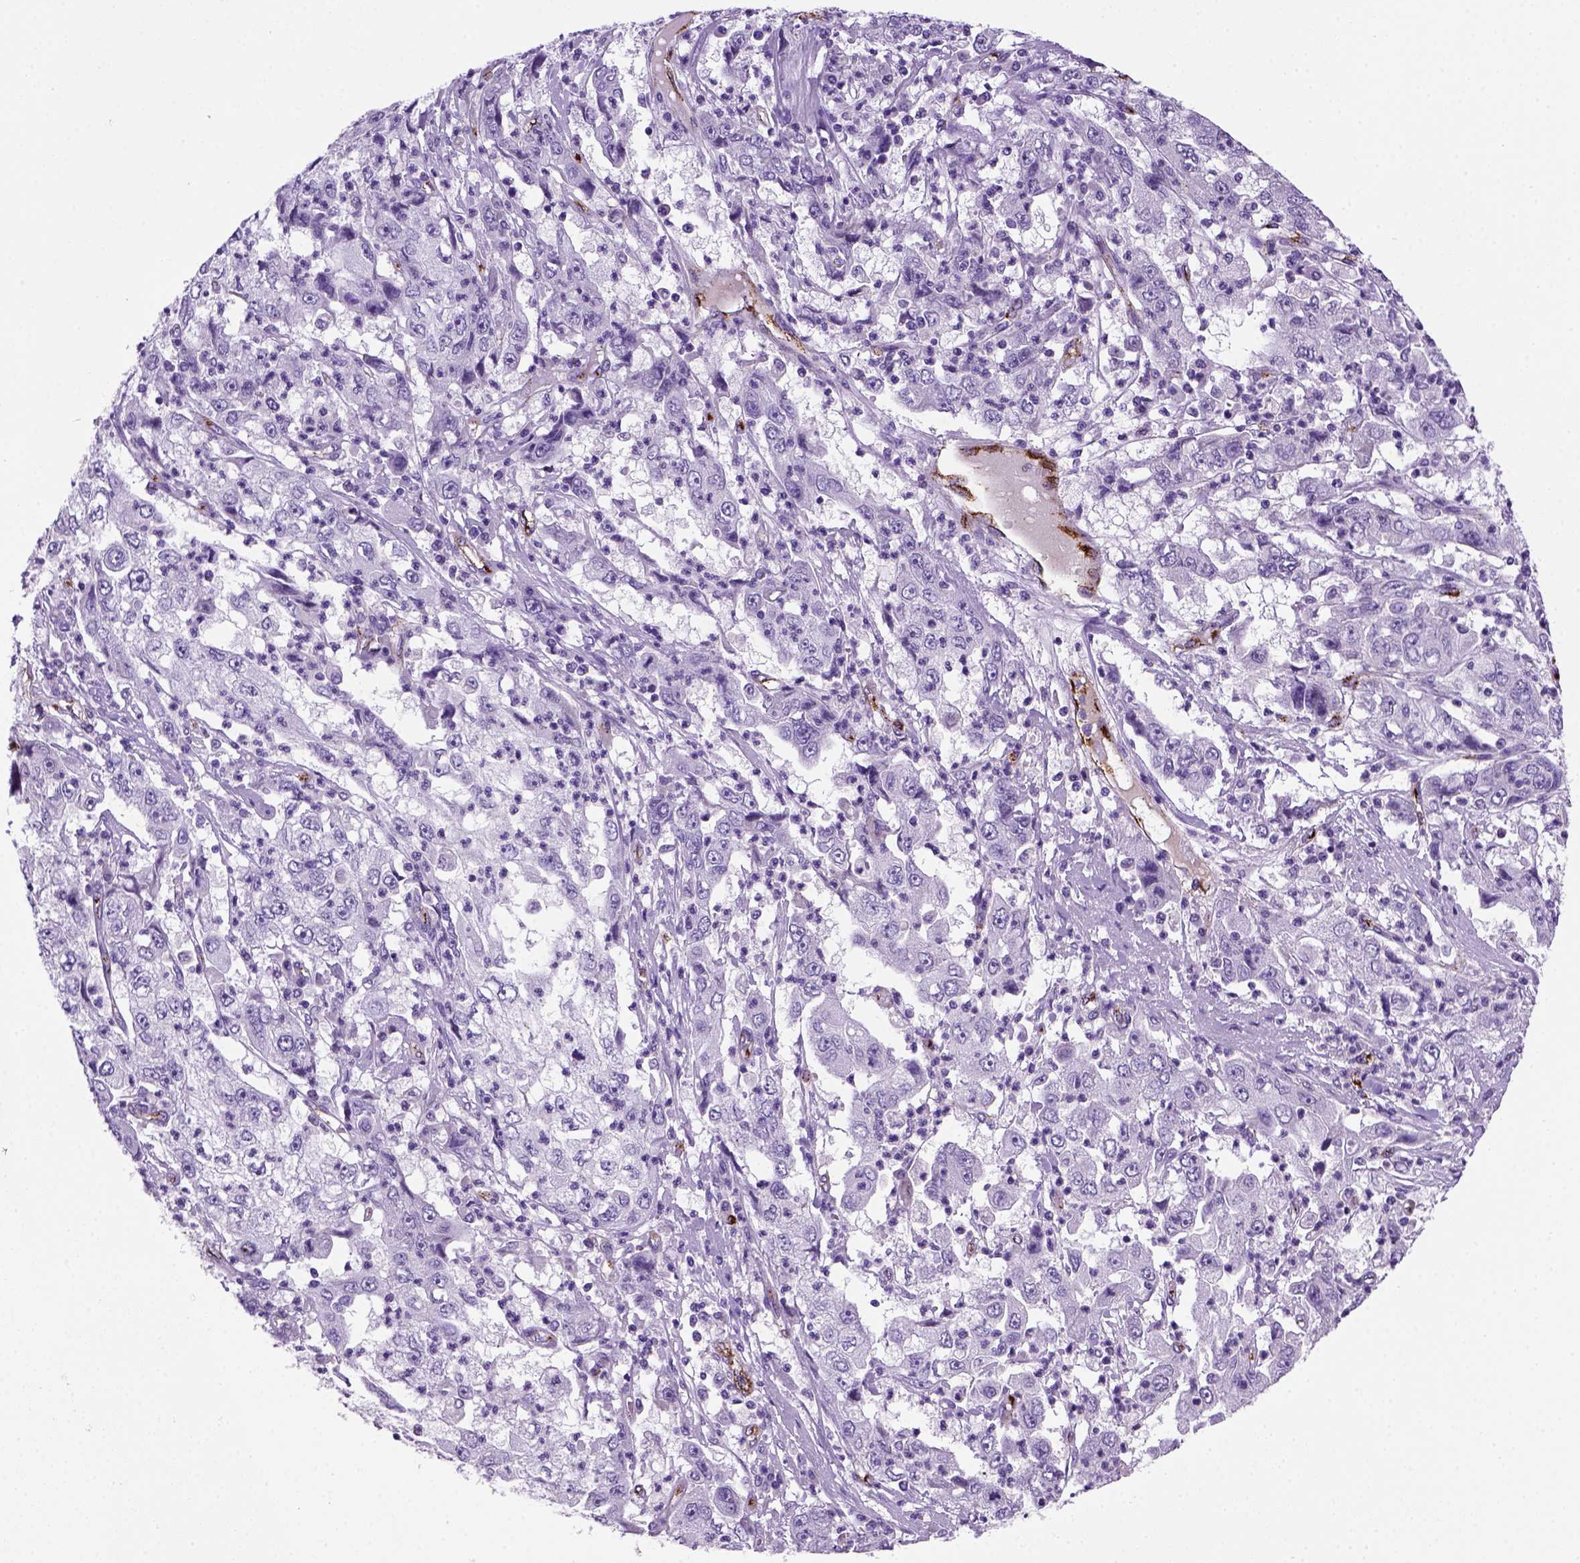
{"staining": {"intensity": "negative", "quantity": "none", "location": "none"}, "tissue": "cervical cancer", "cell_type": "Tumor cells", "image_type": "cancer", "snomed": [{"axis": "morphology", "description": "Squamous cell carcinoma, NOS"}, {"axis": "topography", "description": "Cervix"}], "caption": "IHC image of neoplastic tissue: squamous cell carcinoma (cervical) stained with DAB displays no significant protein expression in tumor cells. (DAB IHC visualized using brightfield microscopy, high magnification).", "gene": "VWF", "patient": {"sex": "female", "age": 36}}